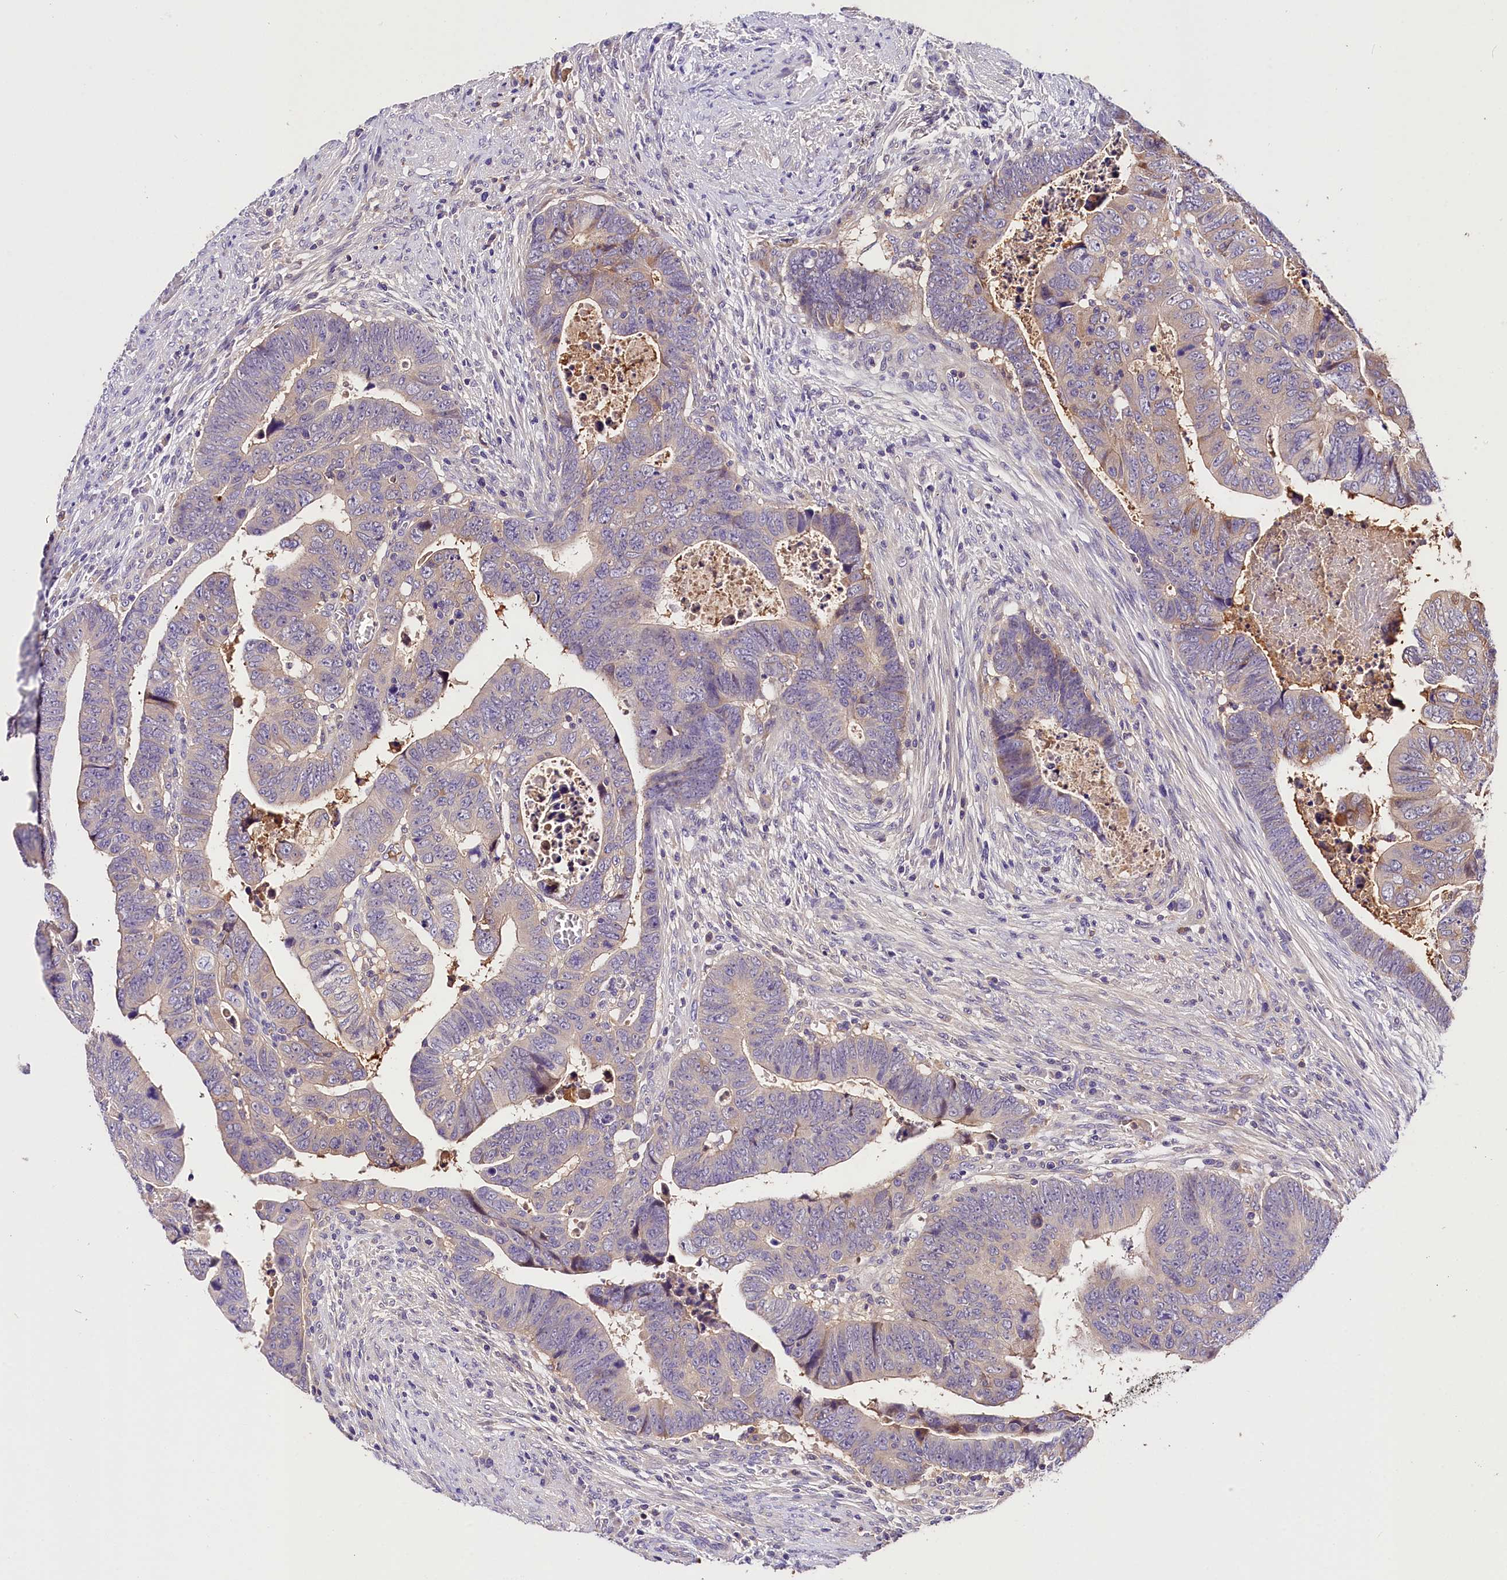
{"staining": {"intensity": "weak", "quantity": "<25%", "location": "cytoplasmic/membranous"}, "tissue": "colorectal cancer", "cell_type": "Tumor cells", "image_type": "cancer", "snomed": [{"axis": "morphology", "description": "Normal tissue, NOS"}, {"axis": "morphology", "description": "Adenocarcinoma, NOS"}, {"axis": "topography", "description": "Rectum"}], "caption": "IHC of adenocarcinoma (colorectal) shows no staining in tumor cells.", "gene": "ARMC6", "patient": {"sex": "female", "age": 65}}